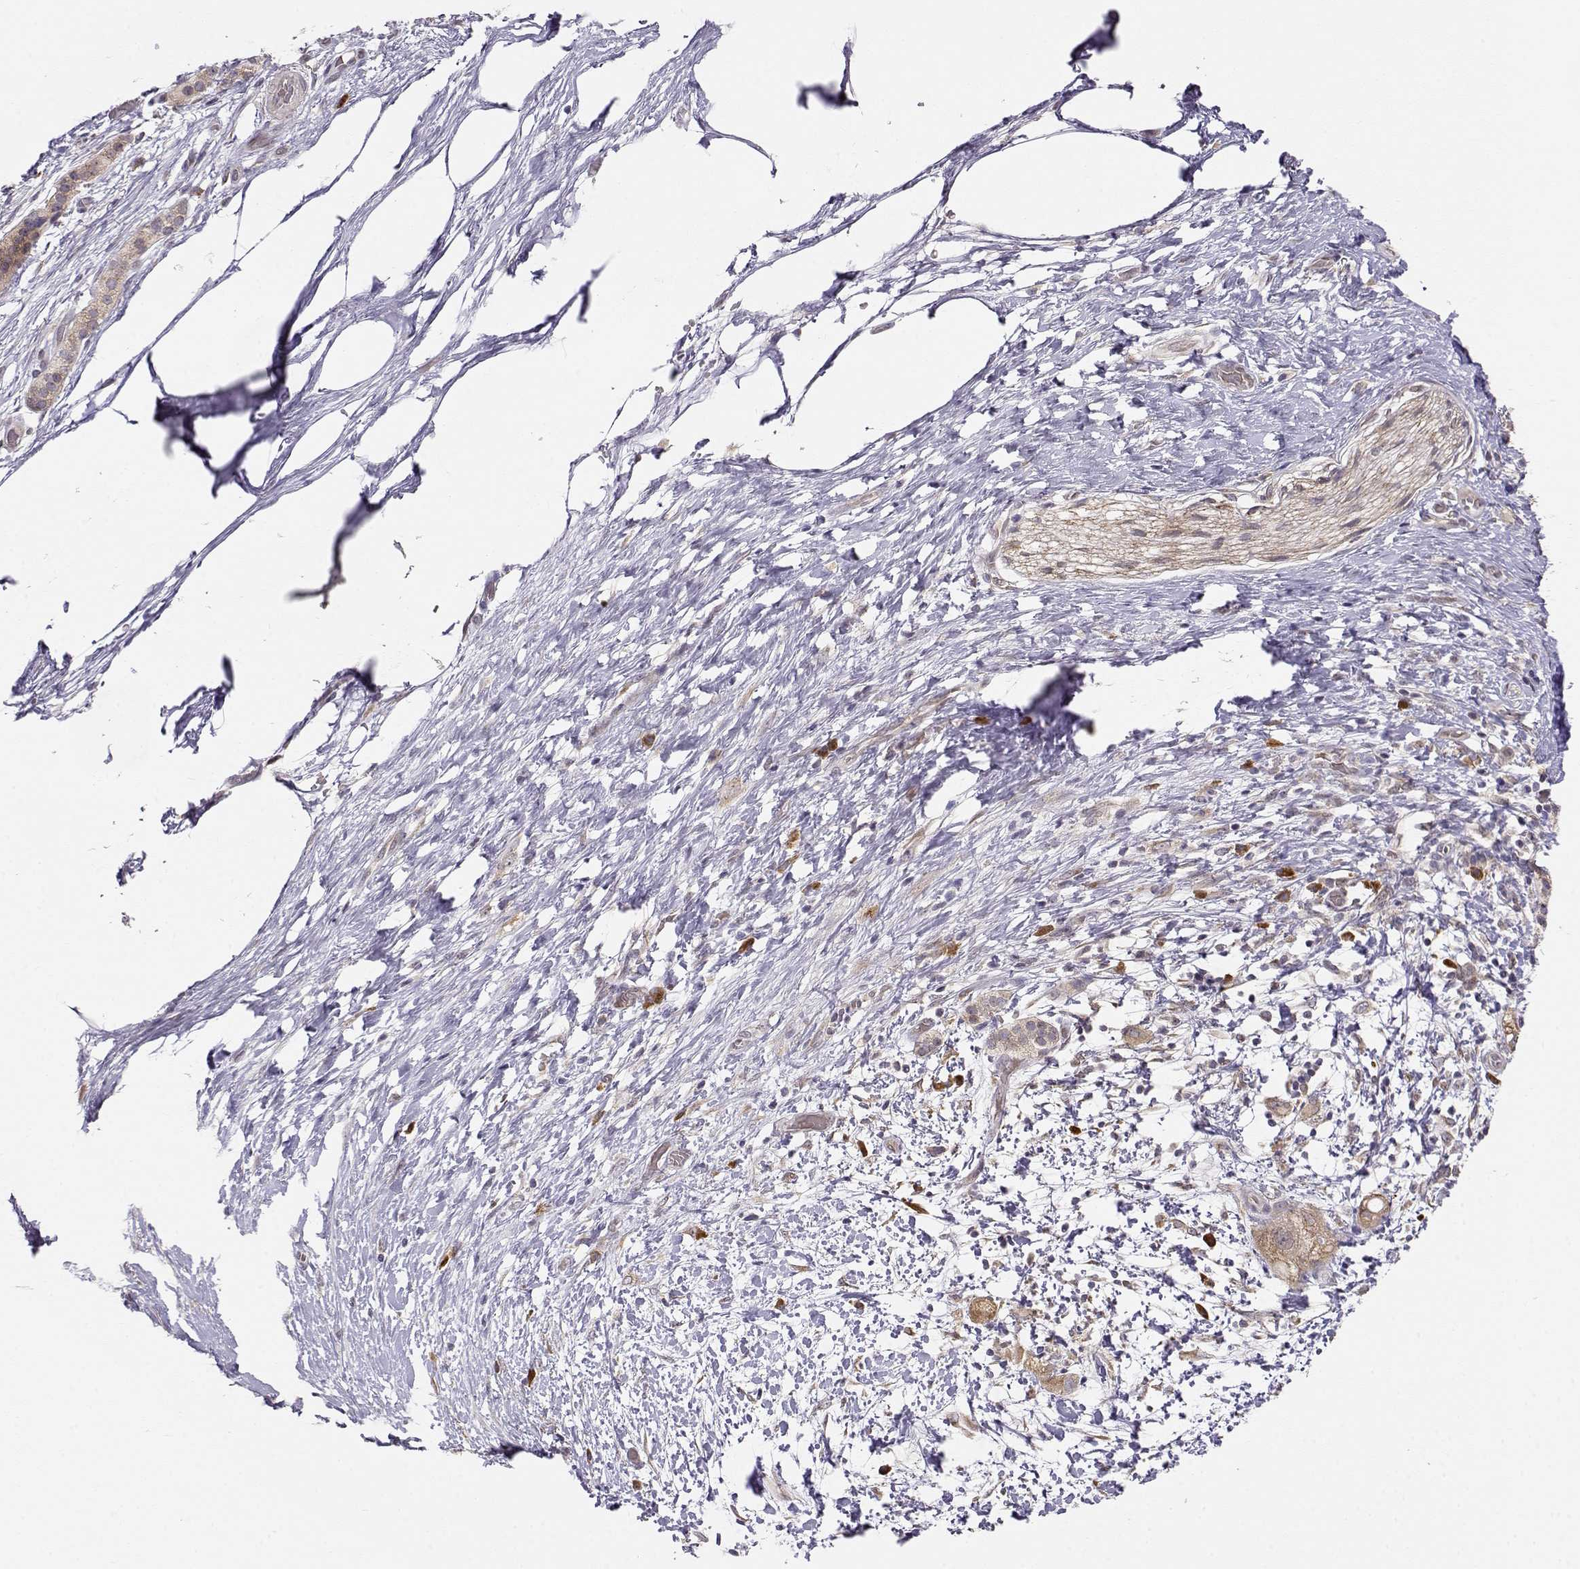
{"staining": {"intensity": "moderate", "quantity": ">75%", "location": "cytoplasmic/membranous"}, "tissue": "pancreatic cancer", "cell_type": "Tumor cells", "image_type": "cancer", "snomed": [{"axis": "morphology", "description": "Adenocarcinoma, NOS"}, {"axis": "topography", "description": "Pancreas"}], "caption": "This is an image of IHC staining of adenocarcinoma (pancreatic), which shows moderate expression in the cytoplasmic/membranous of tumor cells.", "gene": "ERGIC2", "patient": {"sex": "female", "age": 72}}